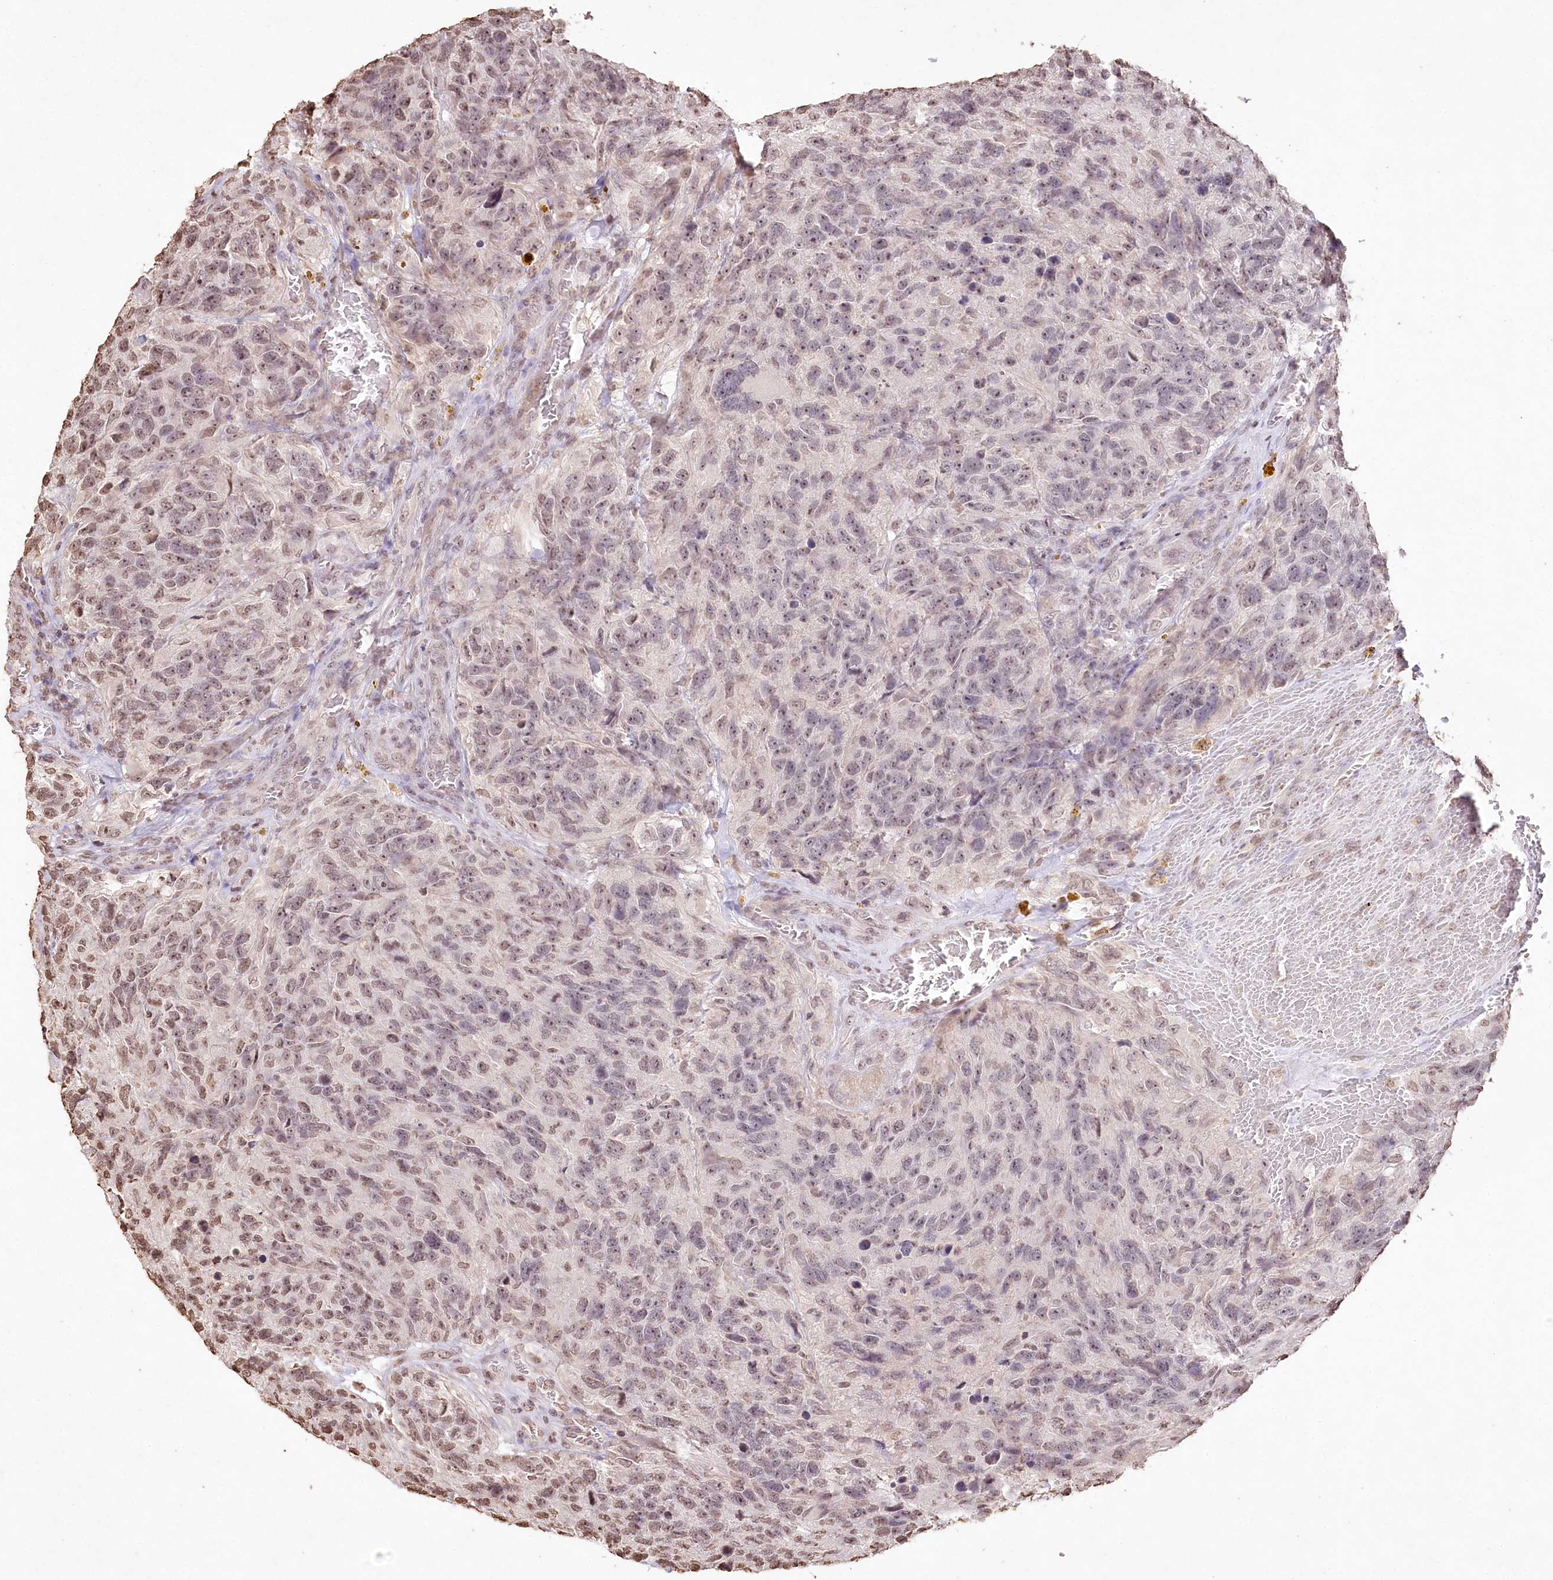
{"staining": {"intensity": "weak", "quantity": "25%-75%", "location": "nuclear"}, "tissue": "glioma", "cell_type": "Tumor cells", "image_type": "cancer", "snomed": [{"axis": "morphology", "description": "Glioma, malignant, High grade"}, {"axis": "topography", "description": "Brain"}], "caption": "This image displays malignant high-grade glioma stained with immunohistochemistry to label a protein in brown. The nuclear of tumor cells show weak positivity for the protein. Nuclei are counter-stained blue.", "gene": "DMXL1", "patient": {"sex": "male", "age": 69}}